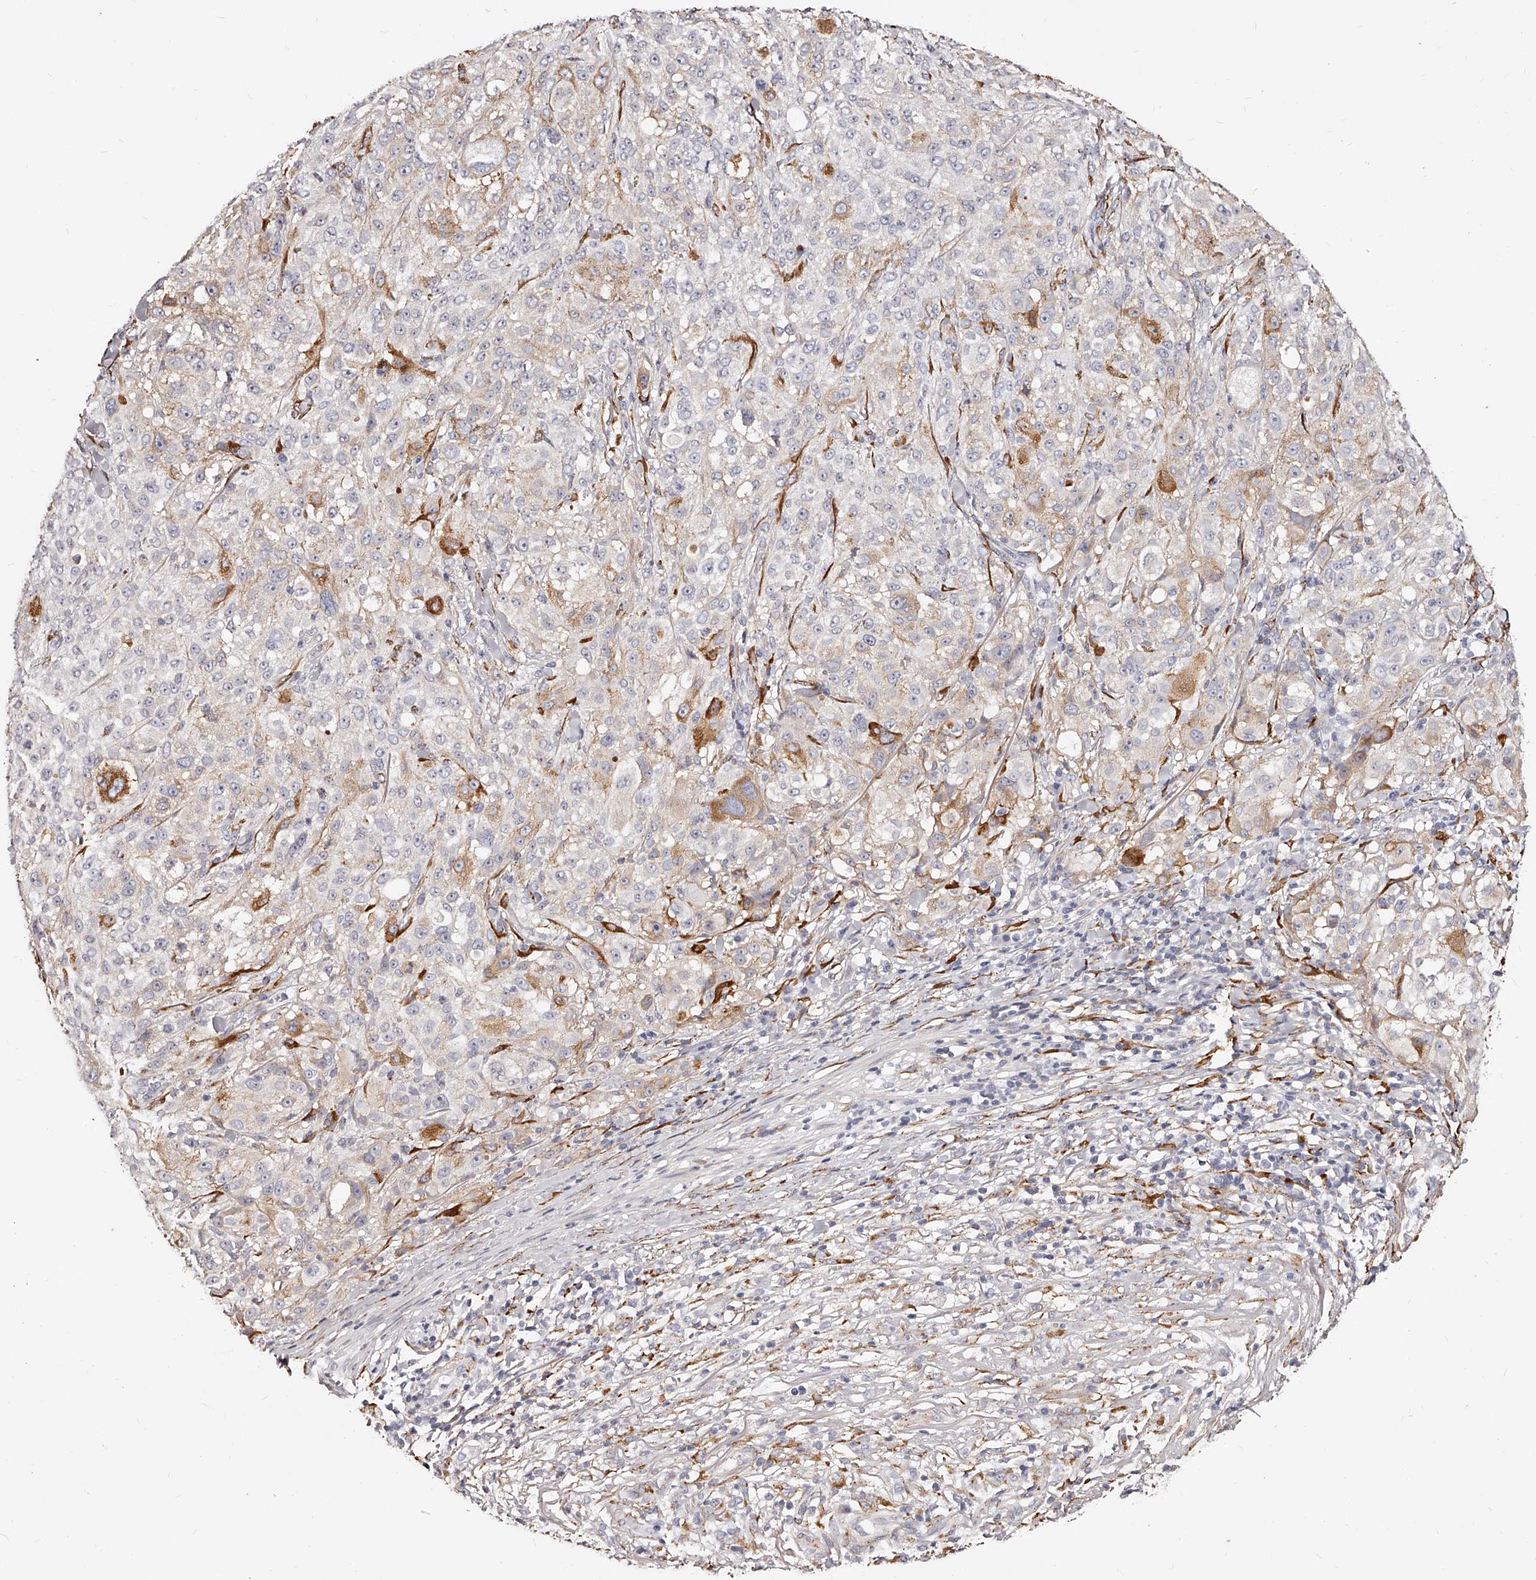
{"staining": {"intensity": "moderate", "quantity": "<25%", "location": "cytoplasmic/membranous"}, "tissue": "melanoma", "cell_type": "Tumor cells", "image_type": "cancer", "snomed": [{"axis": "morphology", "description": "Necrosis, NOS"}, {"axis": "morphology", "description": "Malignant melanoma, NOS"}, {"axis": "topography", "description": "Skin"}], "caption": "Melanoma stained for a protein reveals moderate cytoplasmic/membranous positivity in tumor cells. (Stains: DAB (3,3'-diaminobenzidine) in brown, nuclei in blue, Microscopy: brightfield microscopy at high magnification).", "gene": "CD82", "patient": {"sex": "female", "age": 87}}